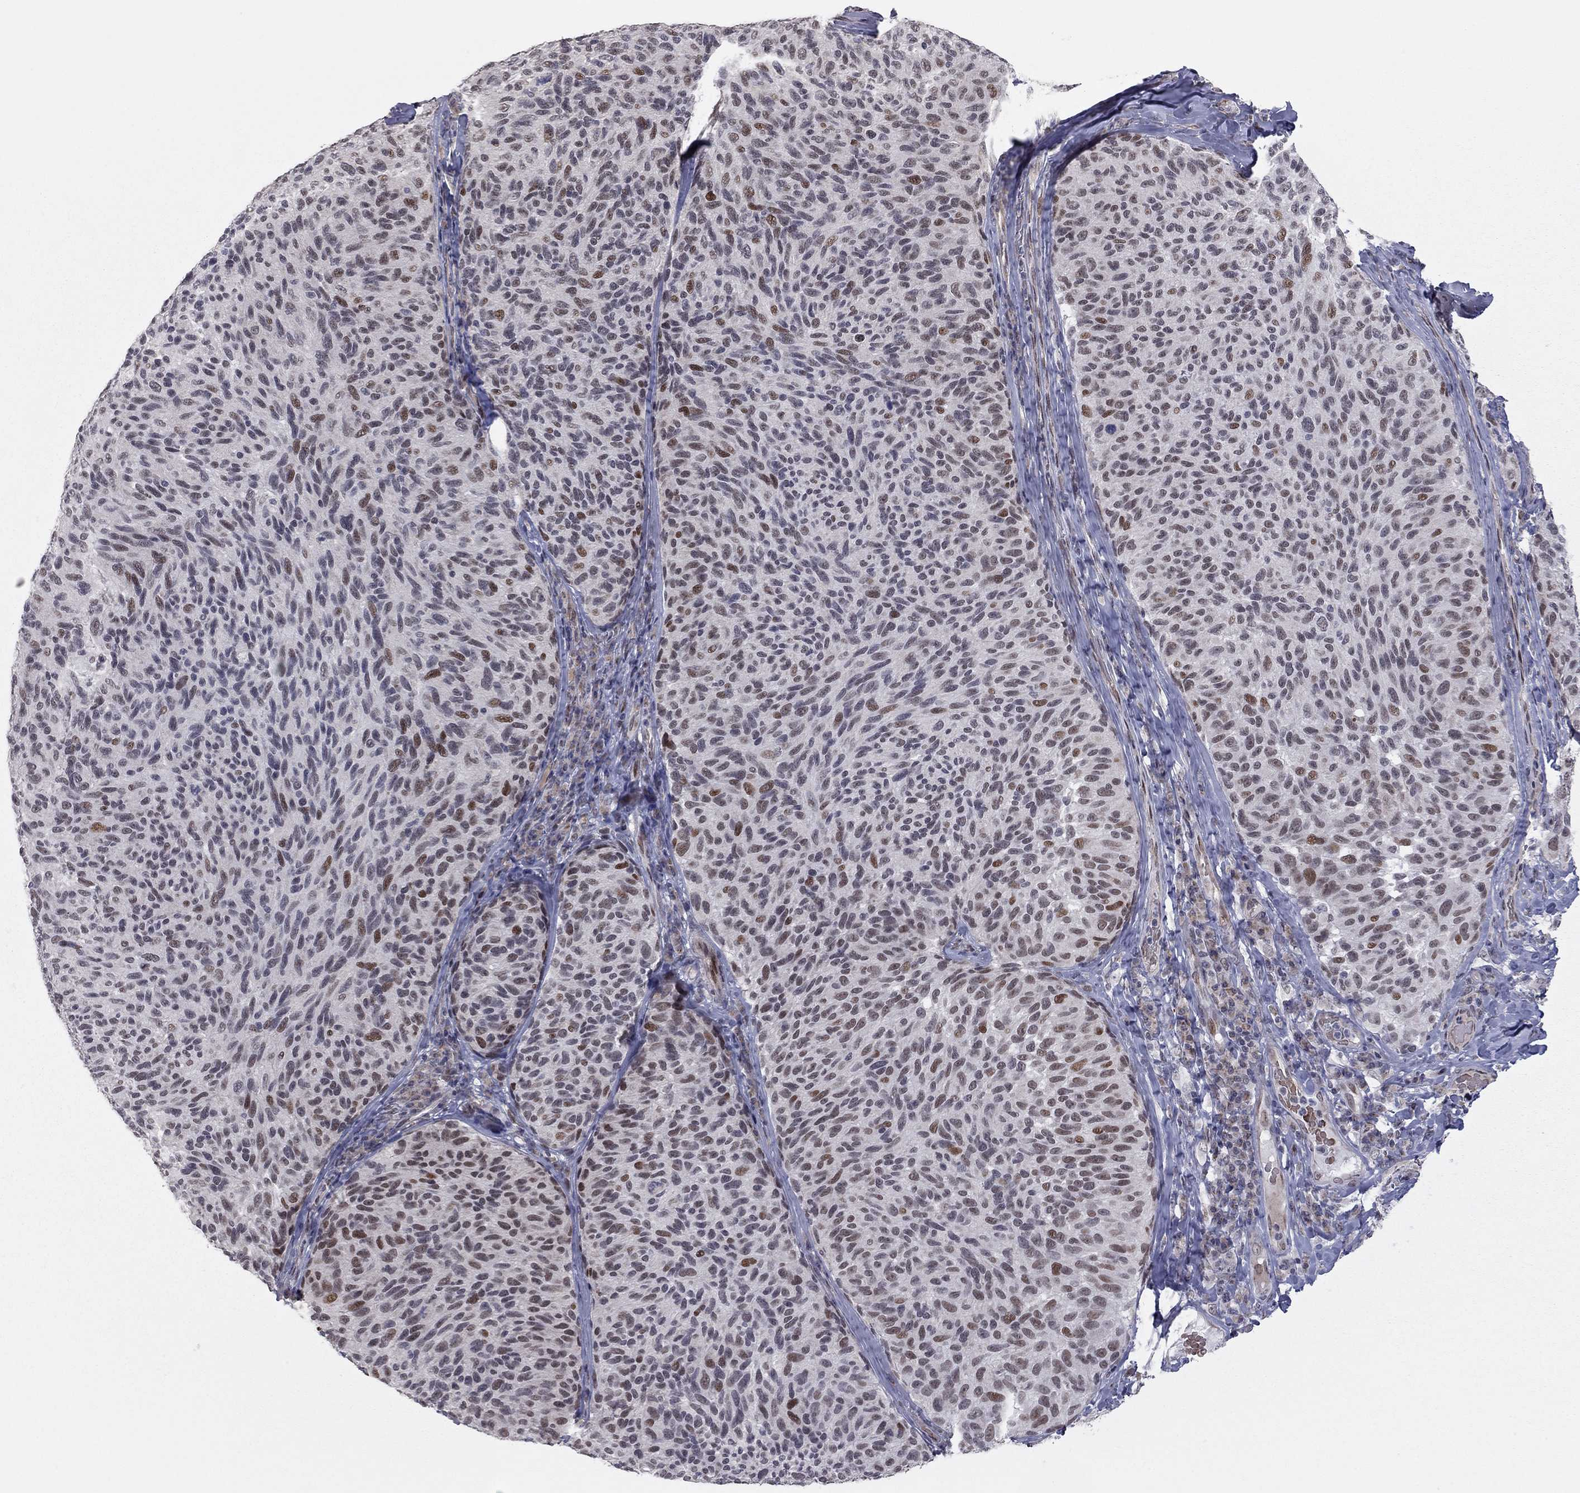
{"staining": {"intensity": "strong", "quantity": "<25%", "location": "nuclear"}, "tissue": "melanoma", "cell_type": "Tumor cells", "image_type": "cancer", "snomed": [{"axis": "morphology", "description": "Malignant melanoma, NOS"}, {"axis": "topography", "description": "Skin"}], "caption": "A medium amount of strong nuclear staining is present in approximately <25% of tumor cells in melanoma tissue. The staining was performed using DAB to visualize the protein expression in brown, while the nuclei were stained in blue with hematoxylin (Magnification: 20x).", "gene": "MC3R", "patient": {"sex": "female", "age": 73}}